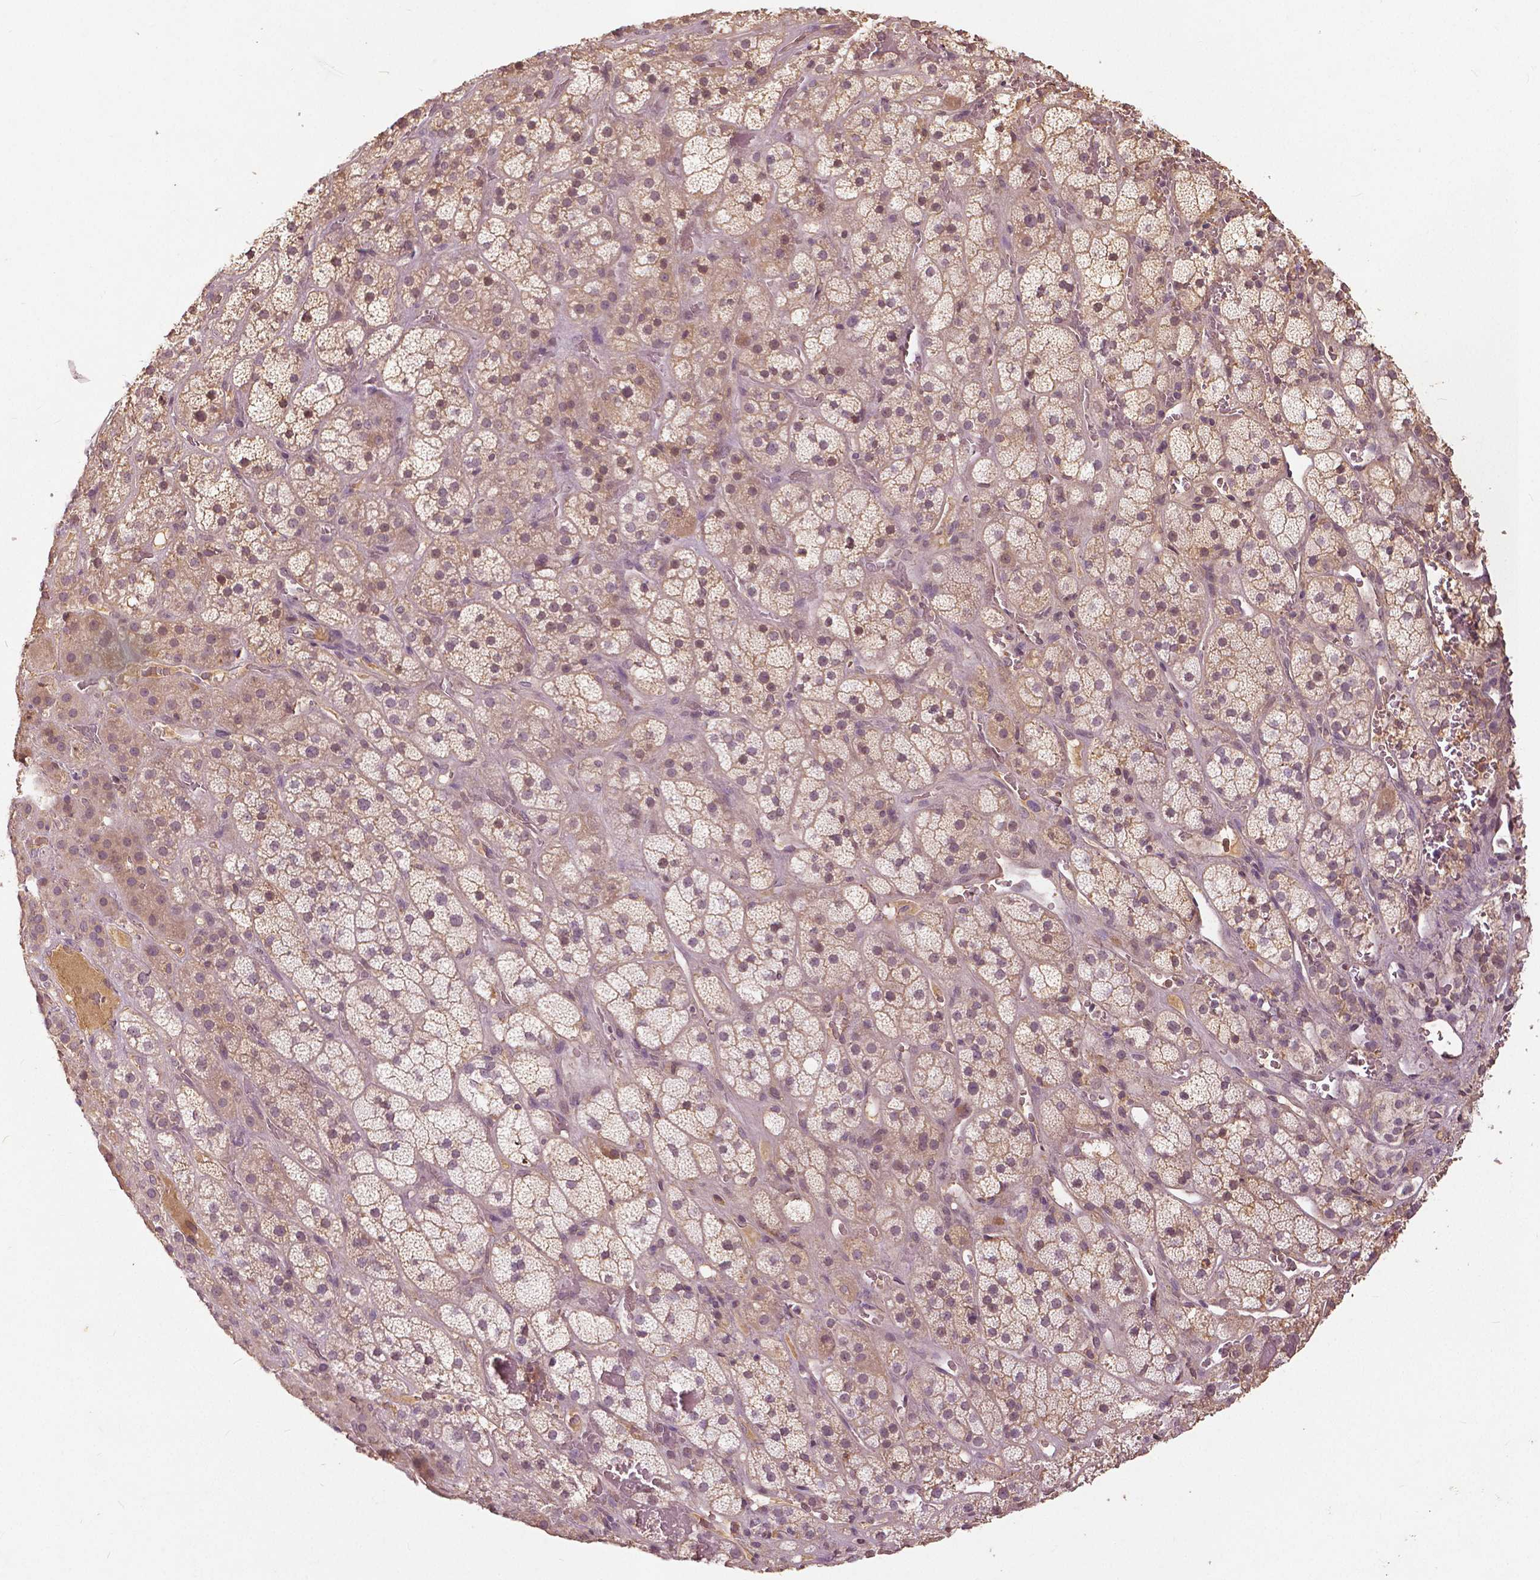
{"staining": {"intensity": "weak", "quantity": "25%-75%", "location": "cytoplasmic/membranous,nuclear"}, "tissue": "adrenal gland", "cell_type": "Glandular cells", "image_type": "normal", "snomed": [{"axis": "morphology", "description": "Normal tissue, NOS"}, {"axis": "topography", "description": "Adrenal gland"}], "caption": "Immunohistochemistry image of unremarkable adrenal gland stained for a protein (brown), which displays low levels of weak cytoplasmic/membranous,nuclear expression in about 25%-75% of glandular cells.", "gene": "ANGPTL4", "patient": {"sex": "male", "age": 57}}